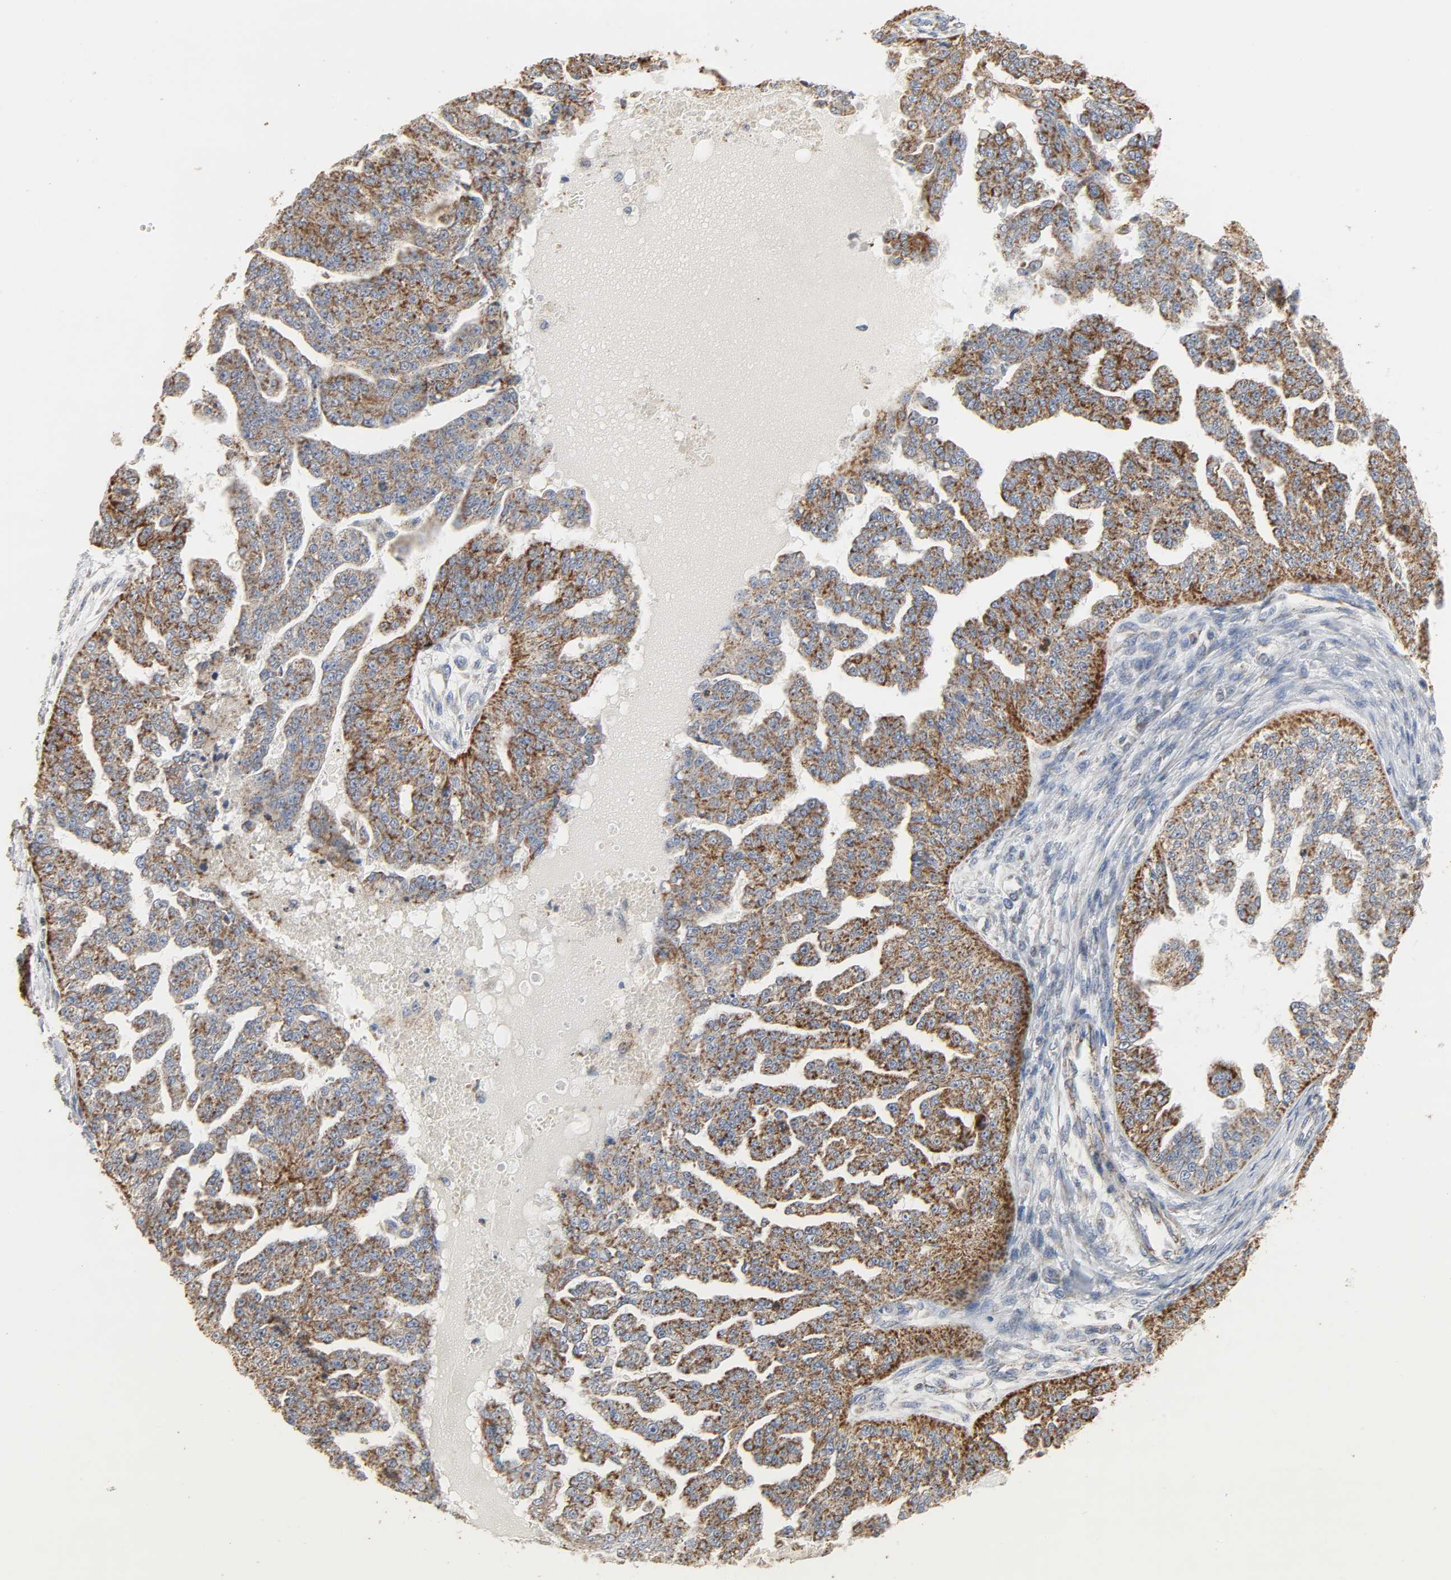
{"staining": {"intensity": "strong", "quantity": ">75%", "location": "cytoplasmic/membranous"}, "tissue": "ovarian cancer", "cell_type": "Tumor cells", "image_type": "cancer", "snomed": [{"axis": "morphology", "description": "Cystadenocarcinoma, serous, NOS"}, {"axis": "topography", "description": "Ovary"}], "caption": "Immunohistochemical staining of ovarian cancer demonstrates high levels of strong cytoplasmic/membranous staining in about >75% of tumor cells. (DAB (3,3'-diaminobenzidine) IHC with brightfield microscopy, high magnification).", "gene": "ACAT1", "patient": {"sex": "female", "age": 58}}